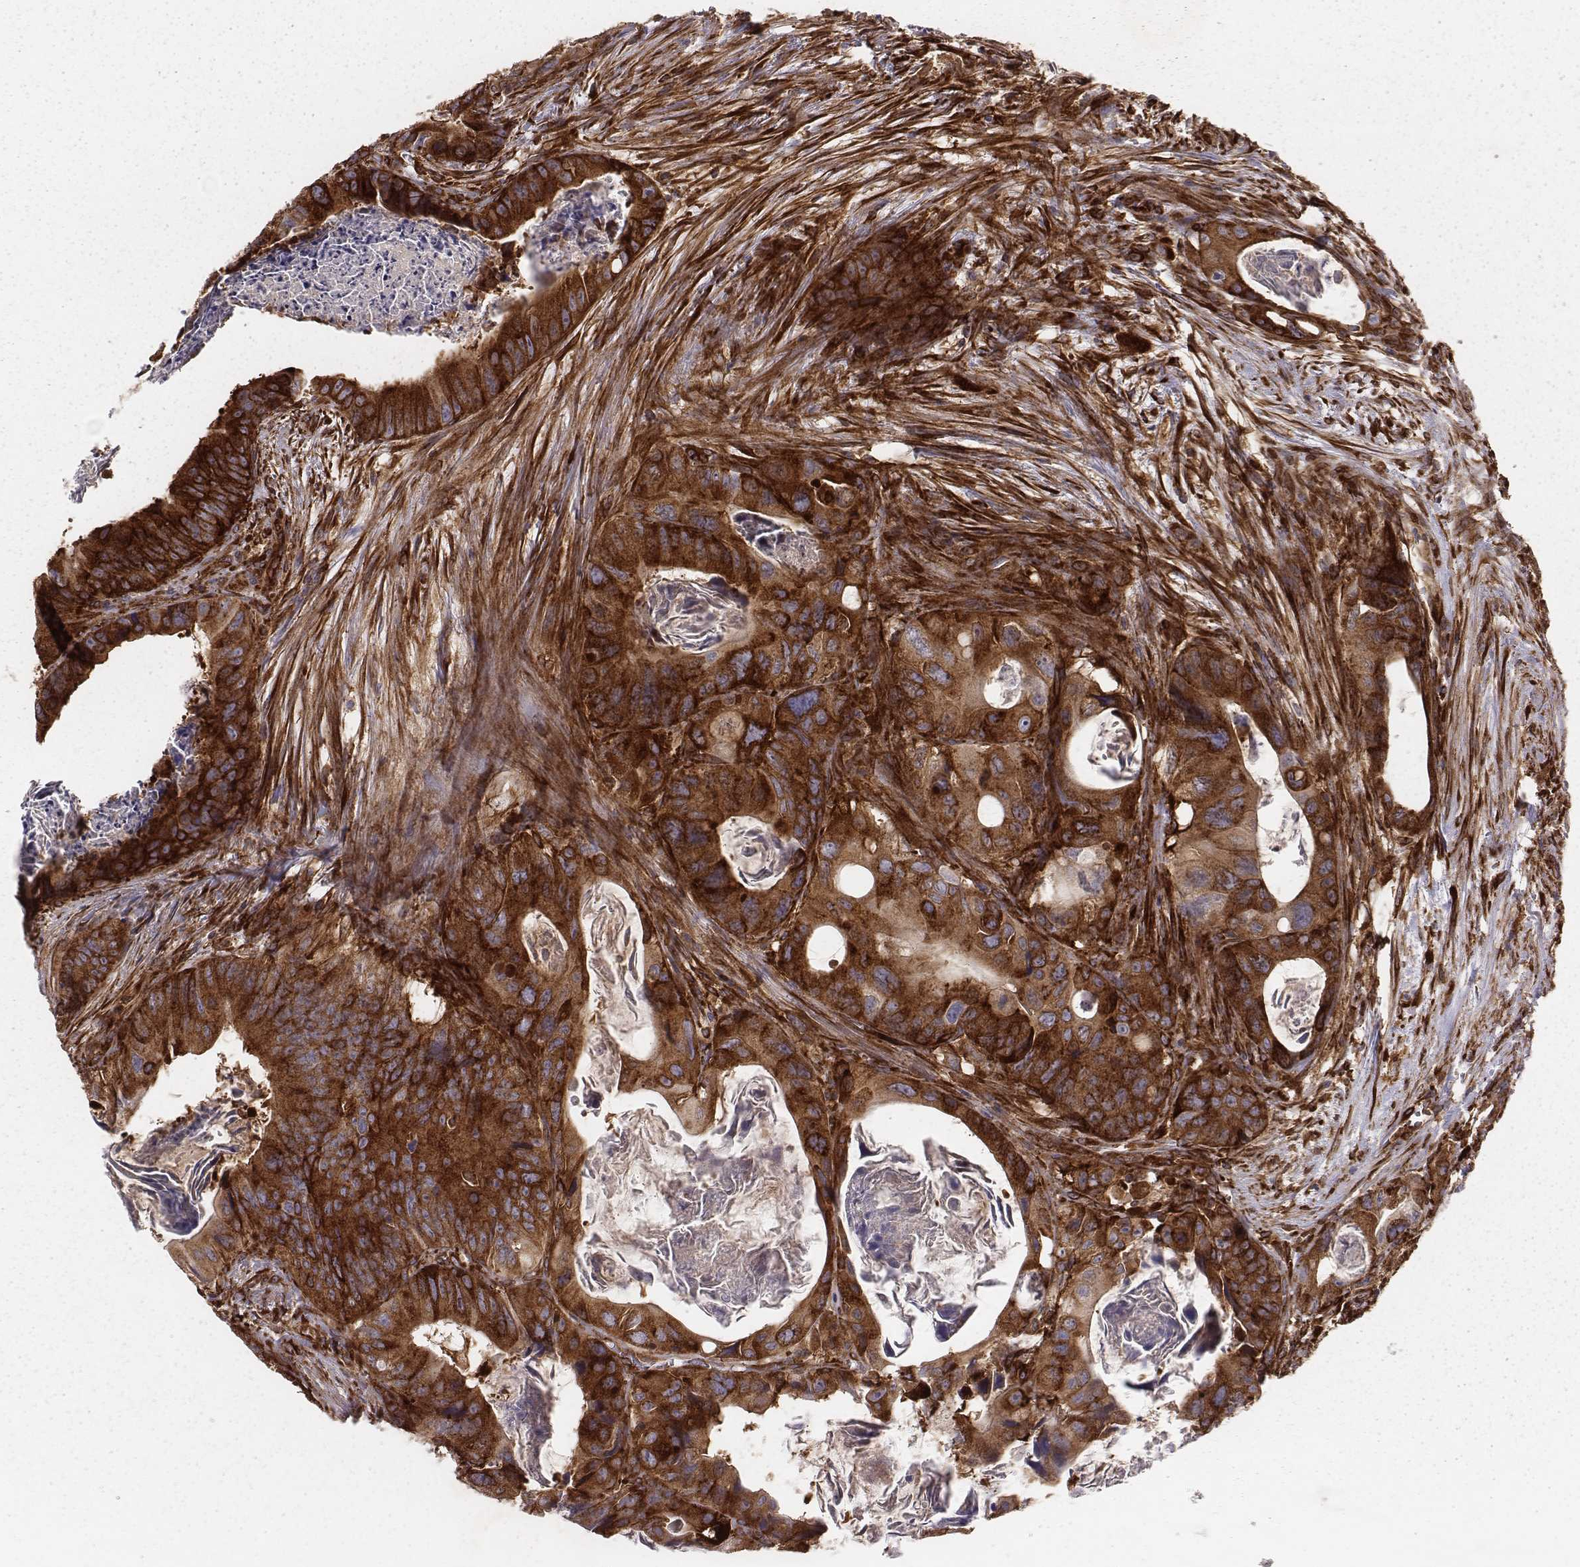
{"staining": {"intensity": "strong", "quantity": ">75%", "location": "cytoplasmic/membranous"}, "tissue": "colorectal cancer", "cell_type": "Tumor cells", "image_type": "cancer", "snomed": [{"axis": "morphology", "description": "Adenocarcinoma, NOS"}, {"axis": "topography", "description": "Rectum"}], "caption": "The photomicrograph demonstrates a brown stain indicating the presence of a protein in the cytoplasmic/membranous of tumor cells in colorectal cancer. (brown staining indicates protein expression, while blue staining denotes nuclei).", "gene": "TXLNA", "patient": {"sex": "male", "age": 64}}